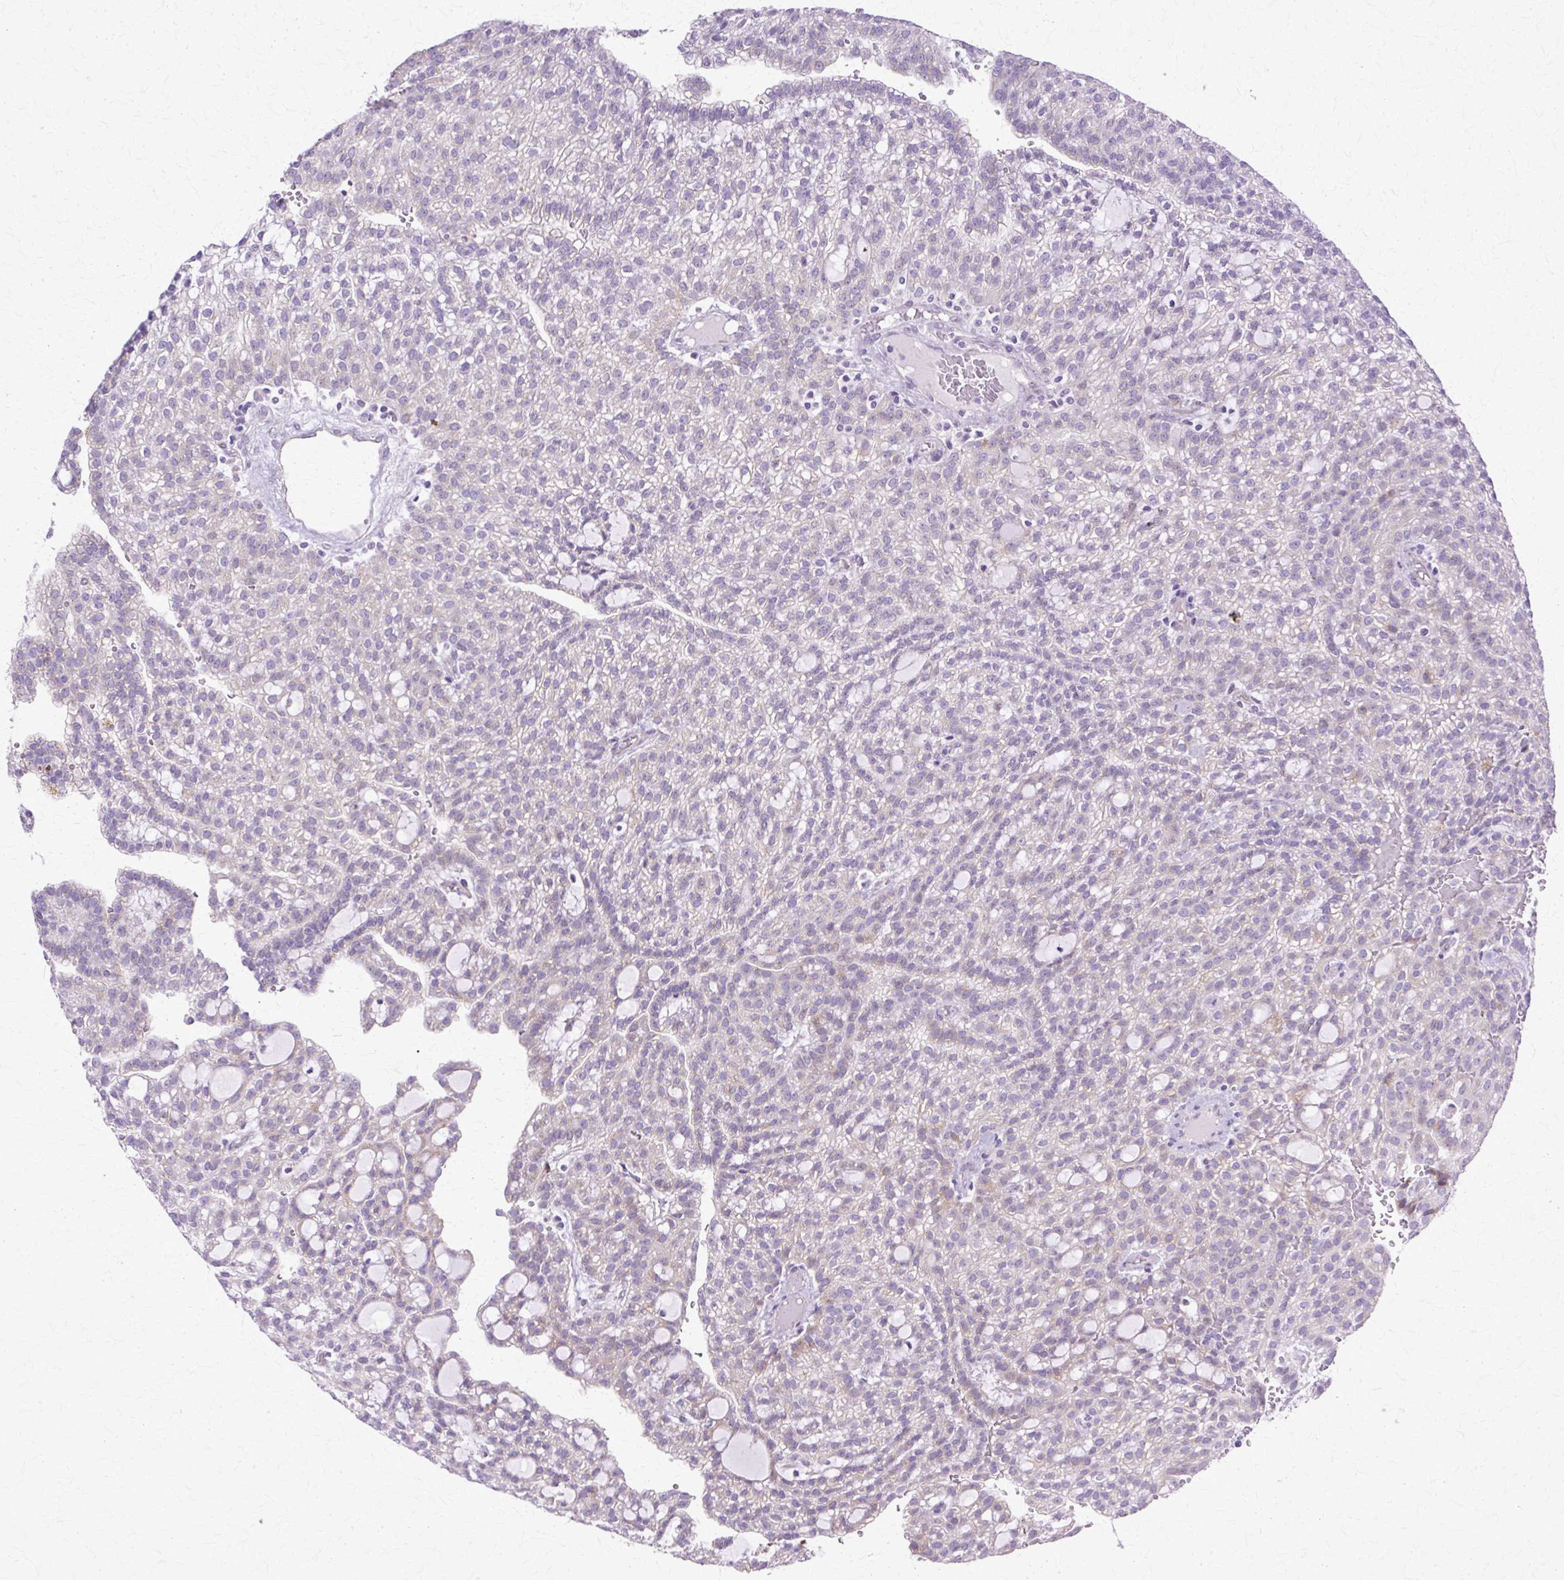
{"staining": {"intensity": "weak", "quantity": "<25%", "location": "cytoplasmic/membranous"}, "tissue": "renal cancer", "cell_type": "Tumor cells", "image_type": "cancer", "snomed": [{"axis": "morphology", "description": "Adenocarcinoma, NOS"}, {"axis": "topography", "description": "Kidney"}], "caption": "The image reveals no staining of tumor cells in renal adenocarcinoma. (DAB (3,3'-diaminobenzidine) immunohistochemistry (IHC), high magnification).", "gene": "TBC1D3G", "patient": {"sex": "male", "age": 63}}